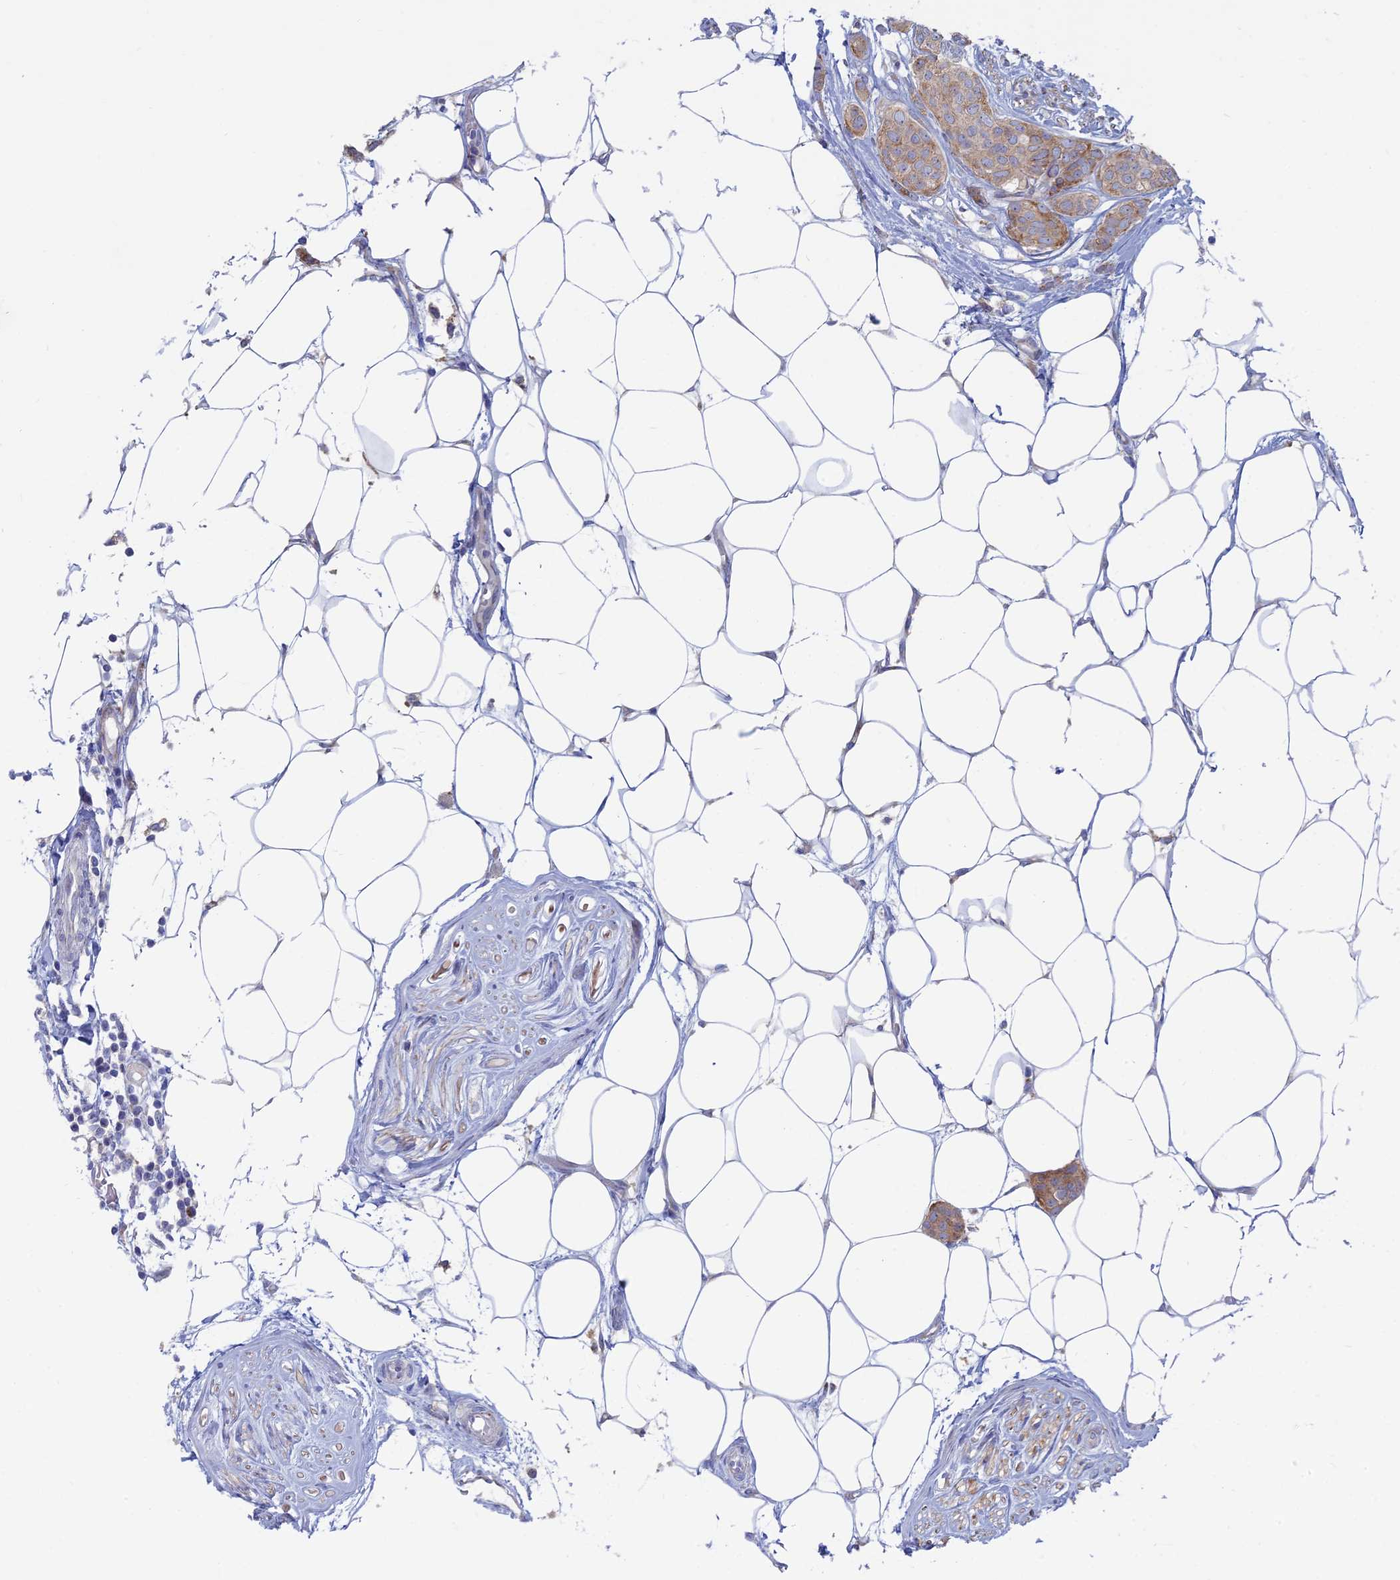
{"staining": {"intensity": "moderate", "quantity": ">75%", "location": "cytoplasmic/membranous"}, "tissue": "breast cancer", "cell_type": "Tumor cells", "image_type": "cancer", "snomed": [{"axis": "morphology", "description": "Duct carcinoma"}, {"axis": "topography", "description": "Breast"}], "caption": "Immunohistochemical staining of infiltrating ductal carcinoma (breast) displays medium levels of moderate cytoplasmic/membranous protein expression in about >75% of tumor cells.", "gene": "TBC1D30", "patient": {"sex": "female", "age": 72}}